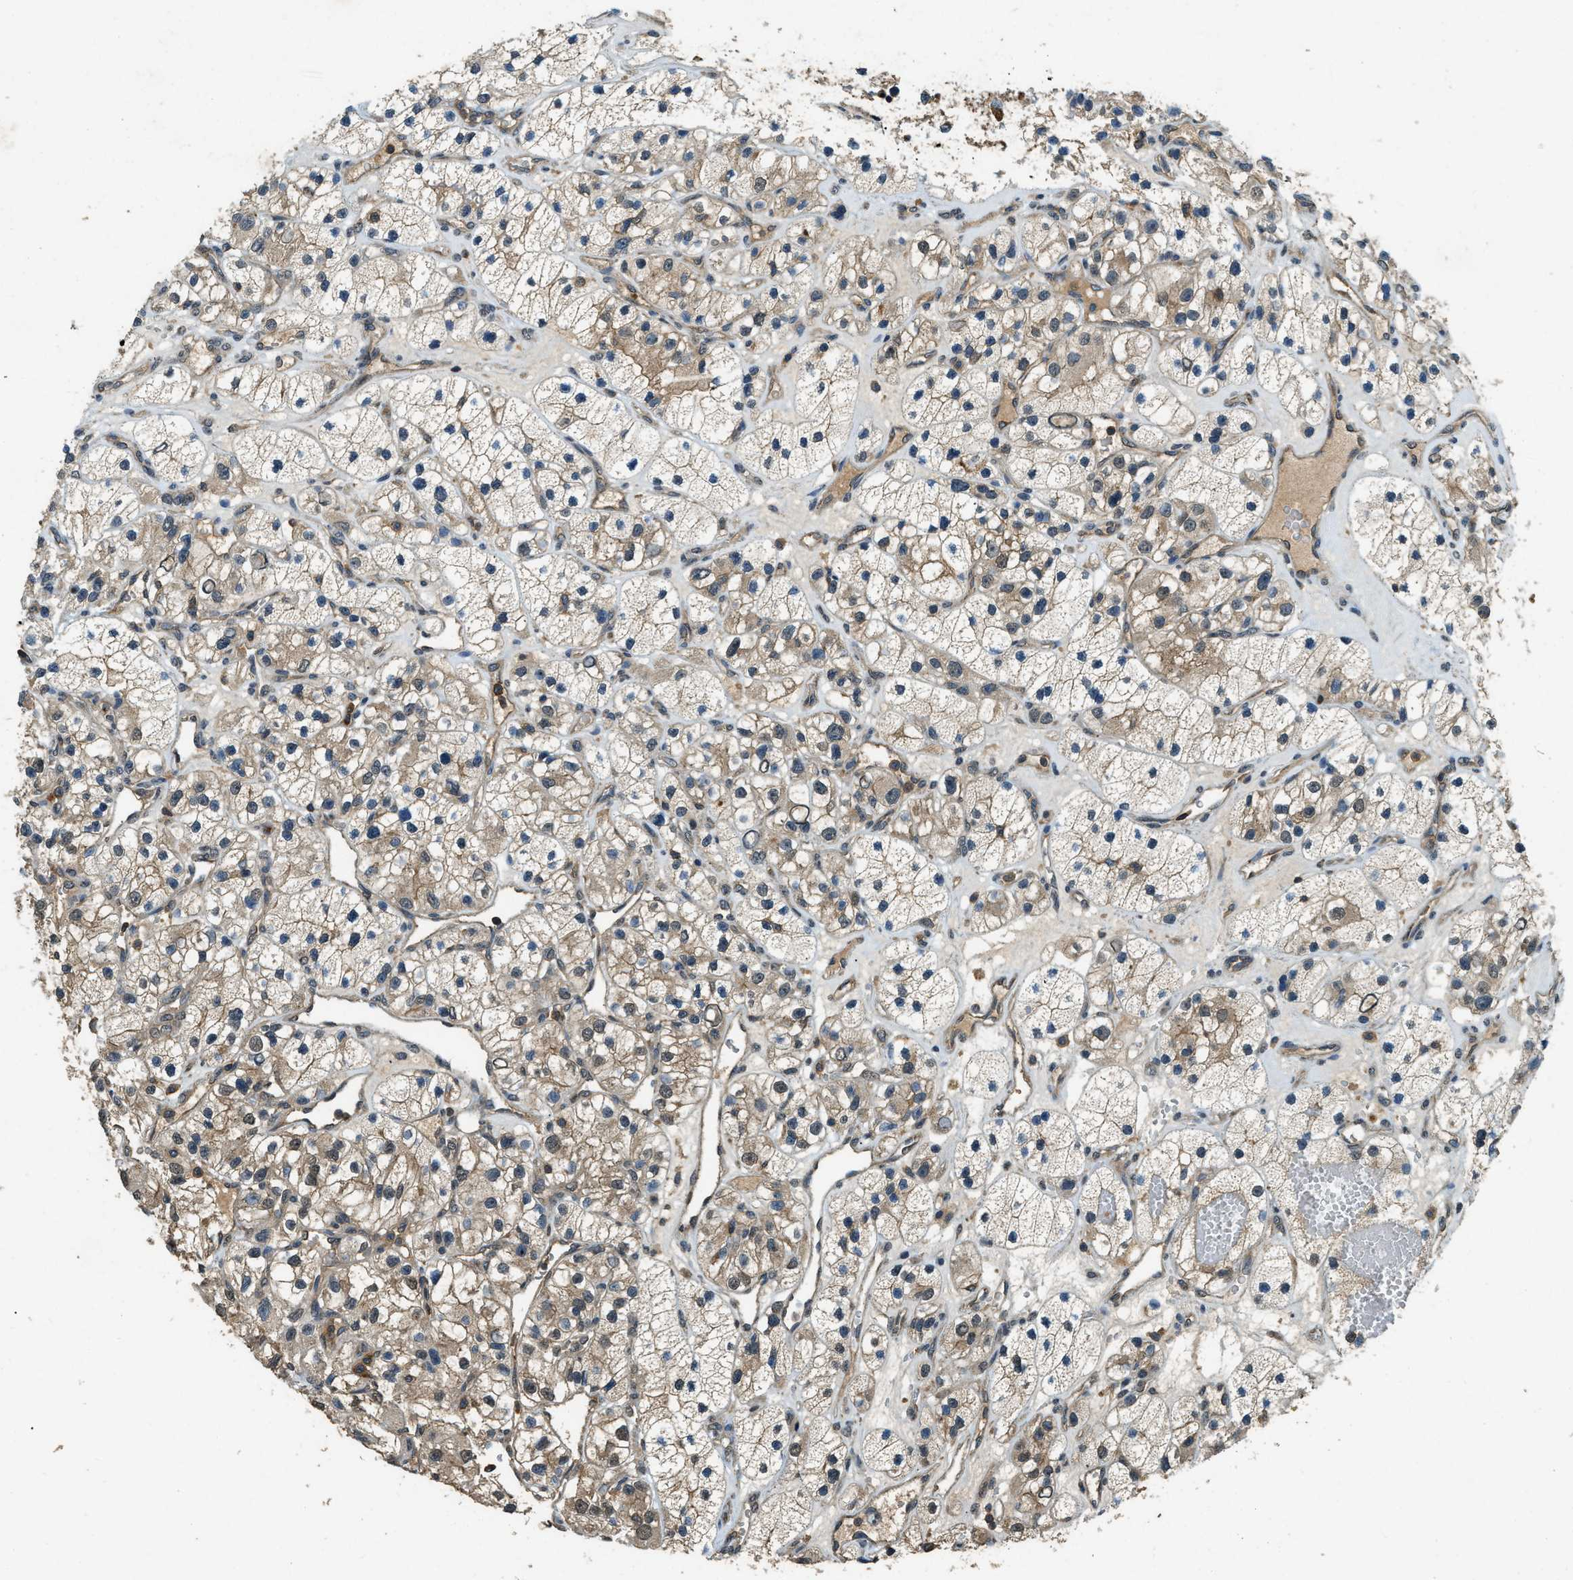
{"staining": {"intensity": "moderate", "quantity": ">75%", "location": "cytoplasmic/membranous"}, "tissue": "renal cancer", "cell_type": "Tumor cells", "image_type": "cancer", "snomed": [{"axis": "morphology", "description": "Adenocarcinoma, NOS"}, {"axis": "topography", "description": "Kidney"}], "caption": "Immunohistochemistry (DAB) staining of renal cancer shows moderate cytoplasmic/membranous protein staining in about >75% of tumor cells.", "gene": "ATP8B1", "patient": {"sex": "female", "age": 57}}